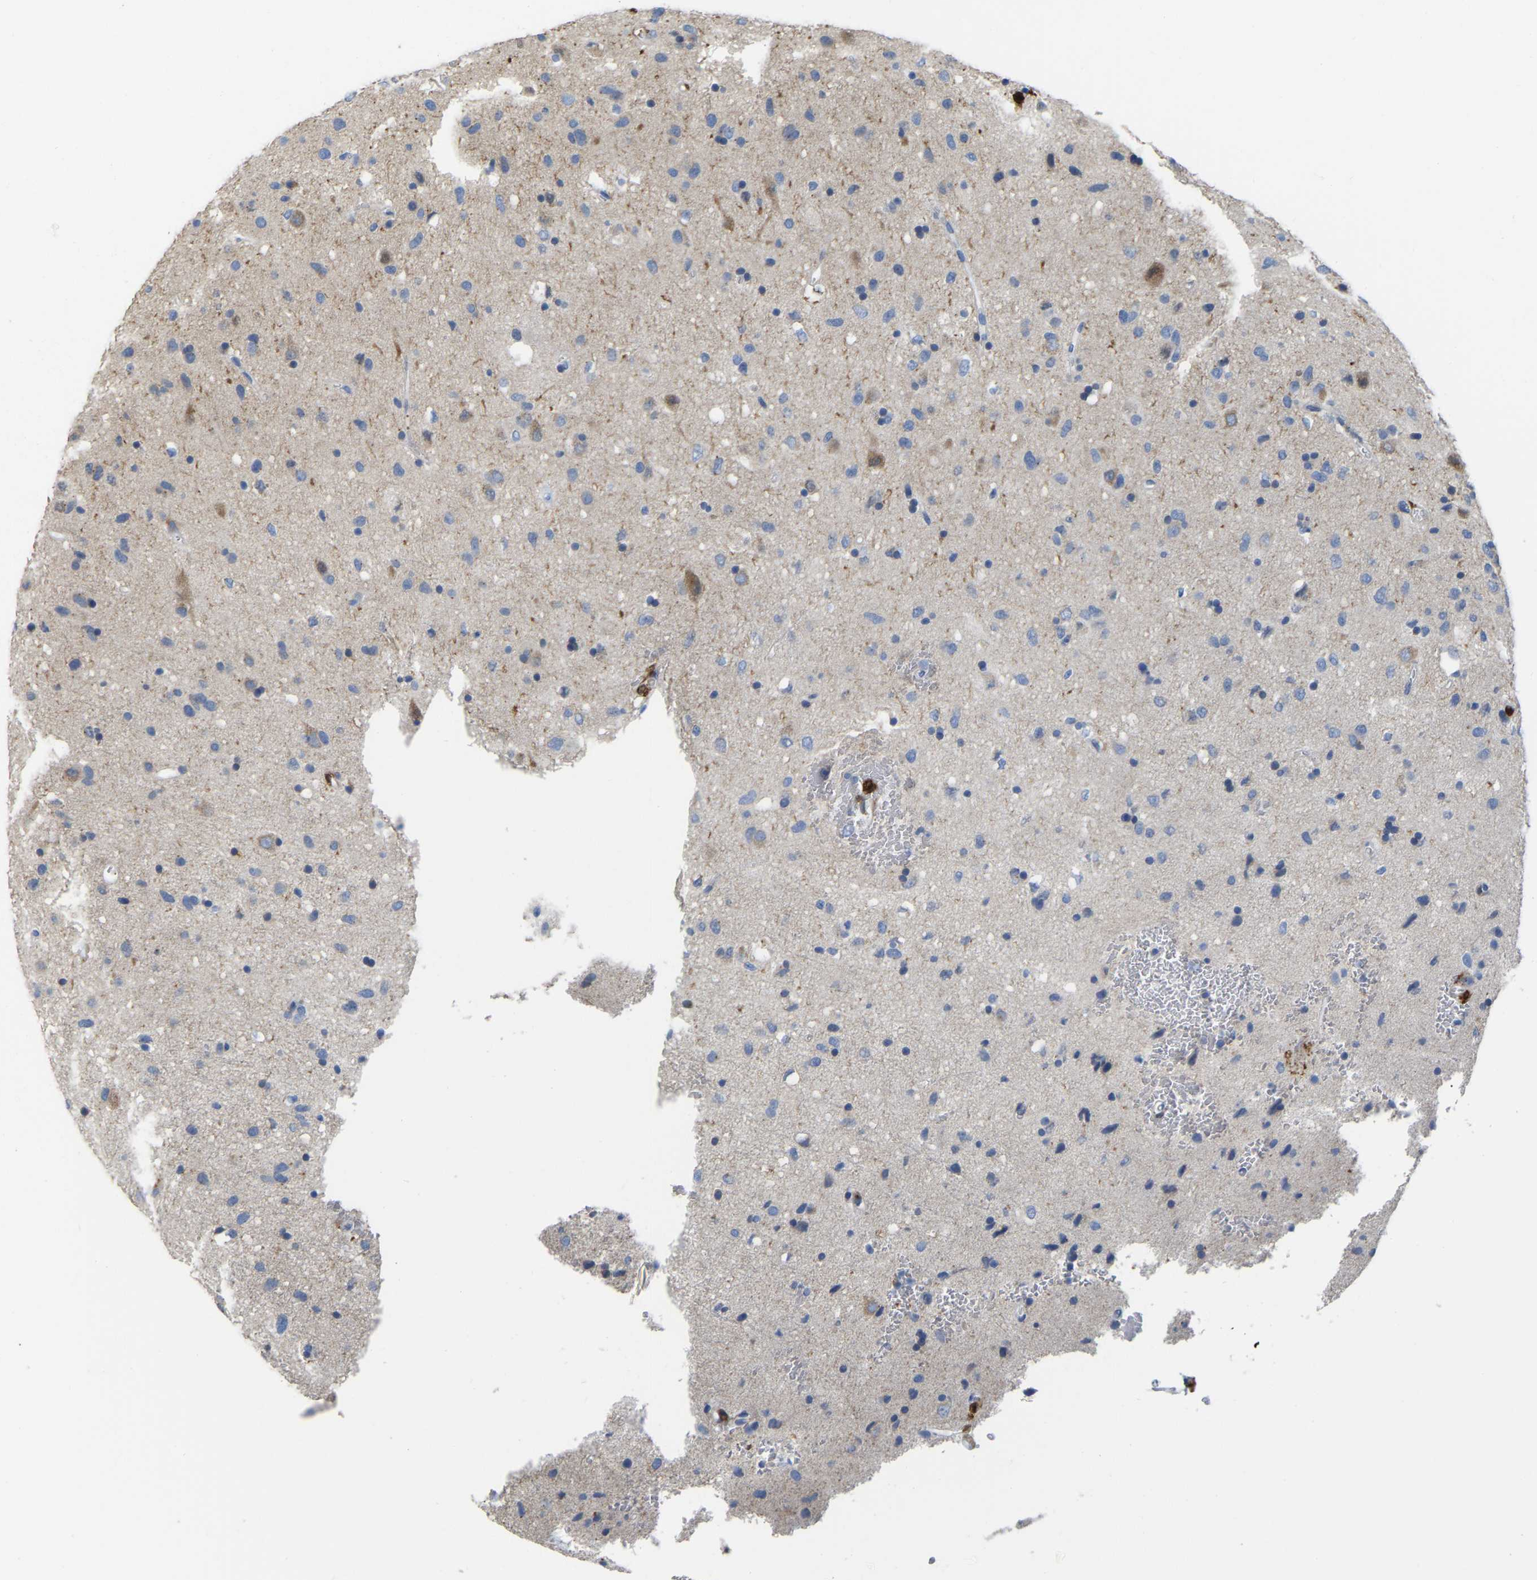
{"staining": {"intensity": "negative", "quantity": "none", "location": "none"}, "tissue": "glioma", "cell_type": "Tumor cells", "image_type": "cancer", "snomed": [{"axis": "morphology", "description": "Glioma, malignant, Low grade"}, {"axis": "topography", "description": "Brain"}], "caption": "This is a photomicrograph of IHC staining of malignant glioma (low-grade), which shows no expression in tumor cells. (Brightfield microscopy of DAB (3,3'-diaminobenzidine) IHC at high magnification).", "gene": "ULBP2", "patient": {"sex": "male", "age": 77}}